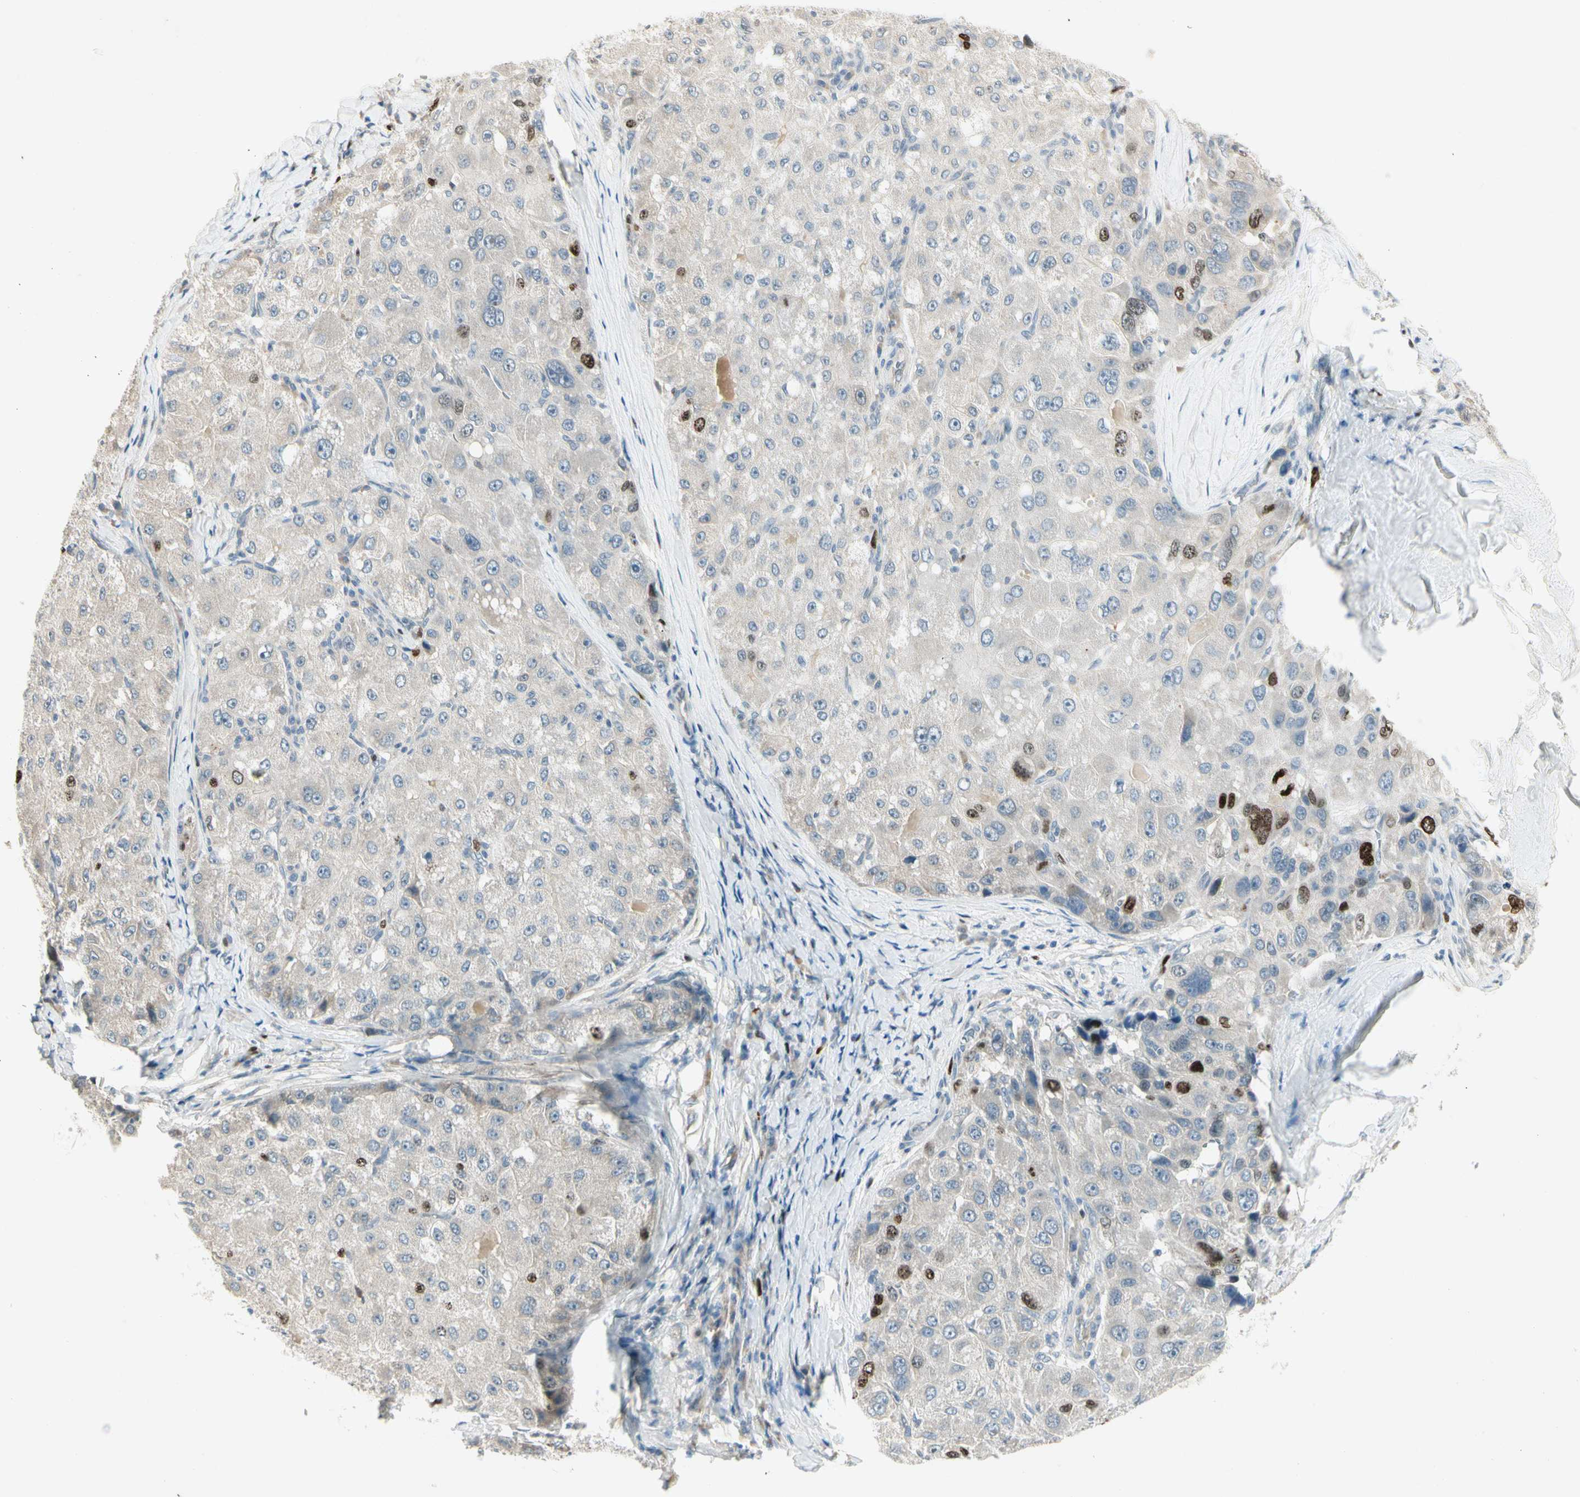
{"staining": {"intensity": "strong", "quantity": "<25%", "location": "nuclear"}, "tissue": "liver cancer", "cell_type": "Tumor cells", "image_type": "cancer", "snomed": [{"axis": "morphology", "description": "Carcinoma, Hepatocellular, NOS"}, {"axis": "topography", "description": "Liver"}], "caption": "Tumor cells demonstrate medium levels of strong nuclear expression in about <25% of cells in liver hepatocellular carcinoma.", "gene": "PITX1", "patient": {"sex": "male", "age": 80}}